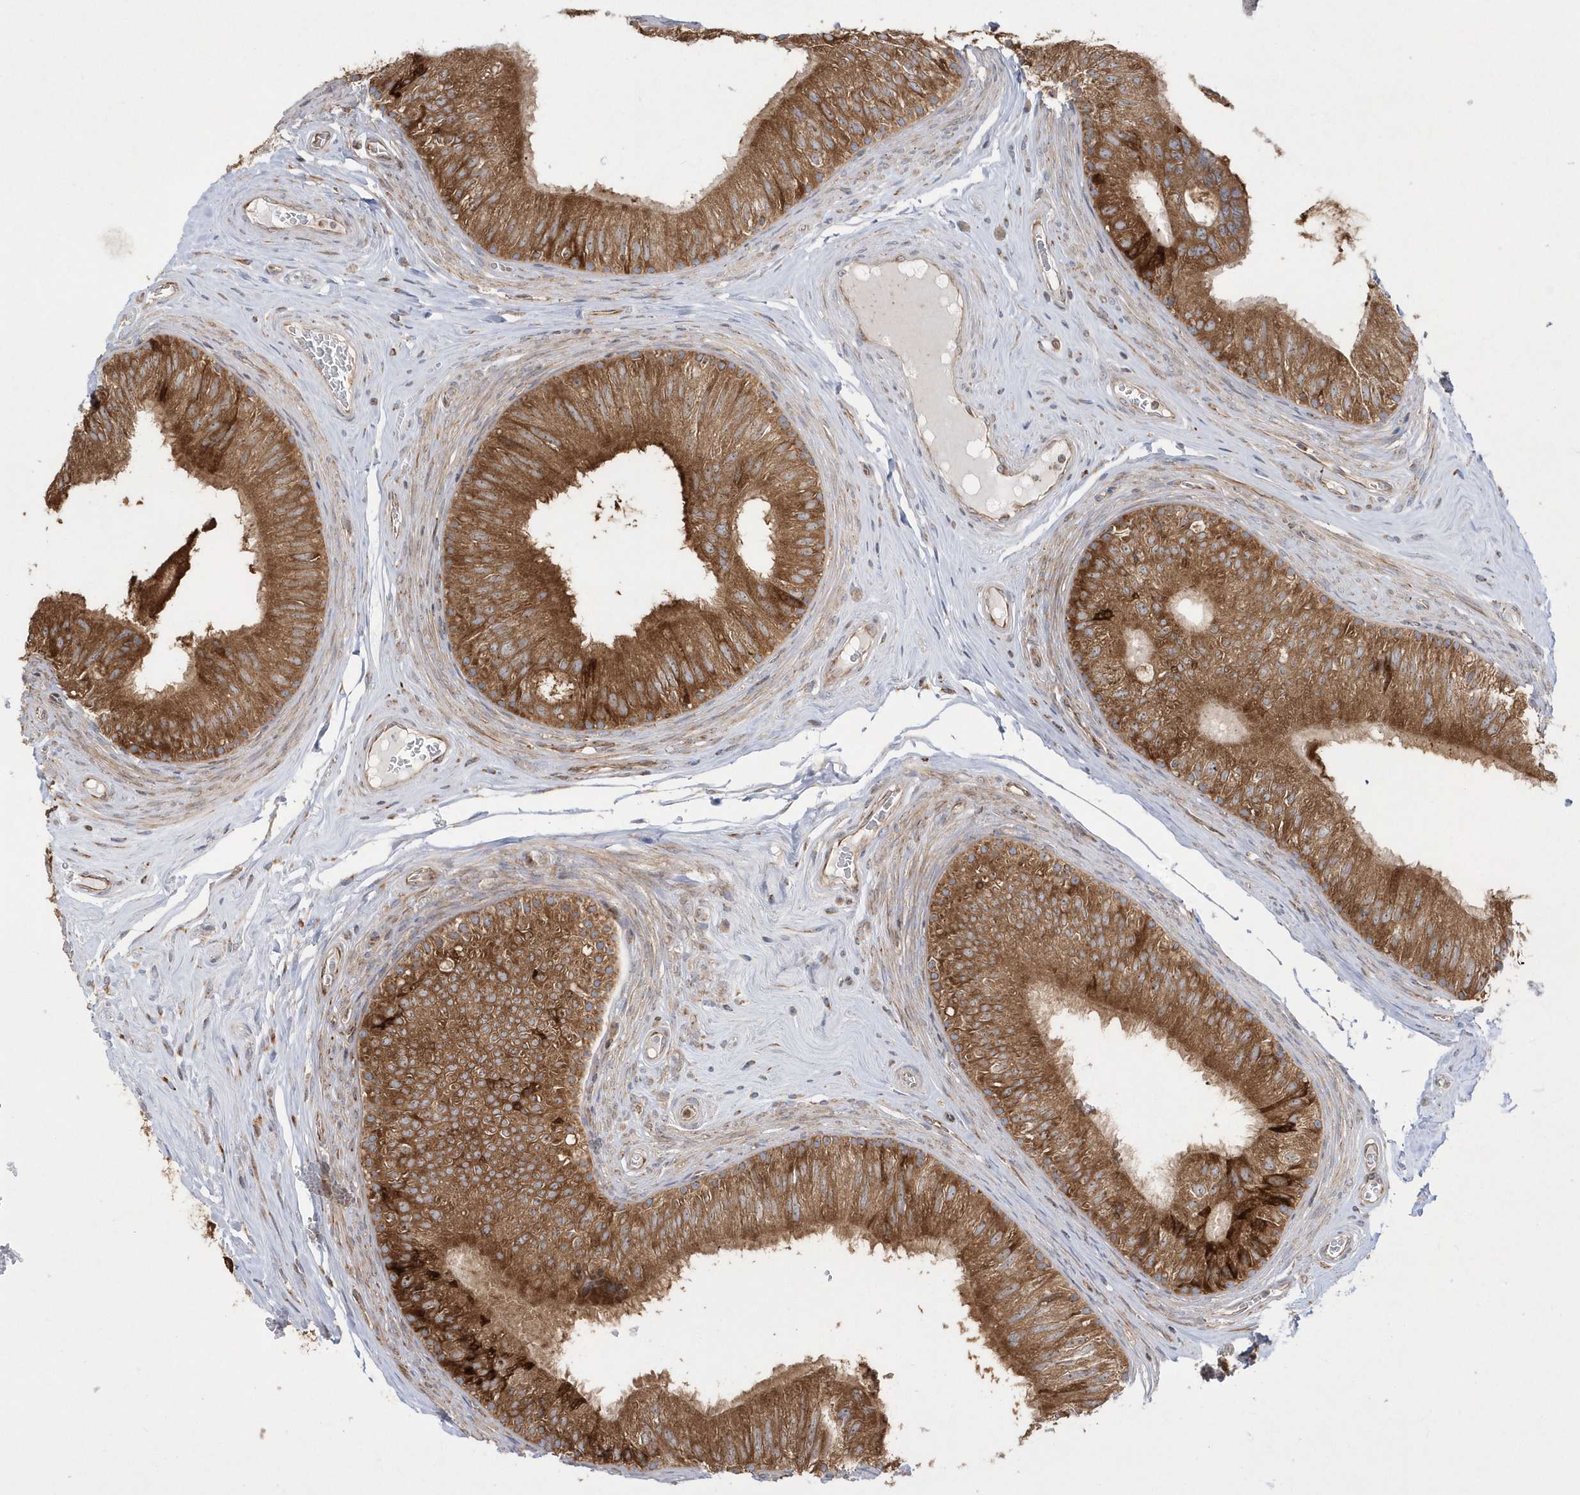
{"staining": {"intensity": "strong", "quantity": ">75%", "location": "cytoplasmic/membranous"}, "tissue": "epididymis", "cell_type": "Glandular cells", "image_type": "normal", "snomed": [{"axis": "morphology", "description": "Normal tissue, NOS"}, {"axis": "topography", "description": "Epididymis"}], "caption": "High-power microscopy captured an immunohistochemistry (IHC) micrograph of benign epididymis, revealing strong cytoplasmic/membranous positivity in about >75% of glandular cells. (brown staining indicates protein expression, while blue staining denotes nuclei).", "gene": "SH3BP2", "patient": {"sex": "male", "age": 46}}